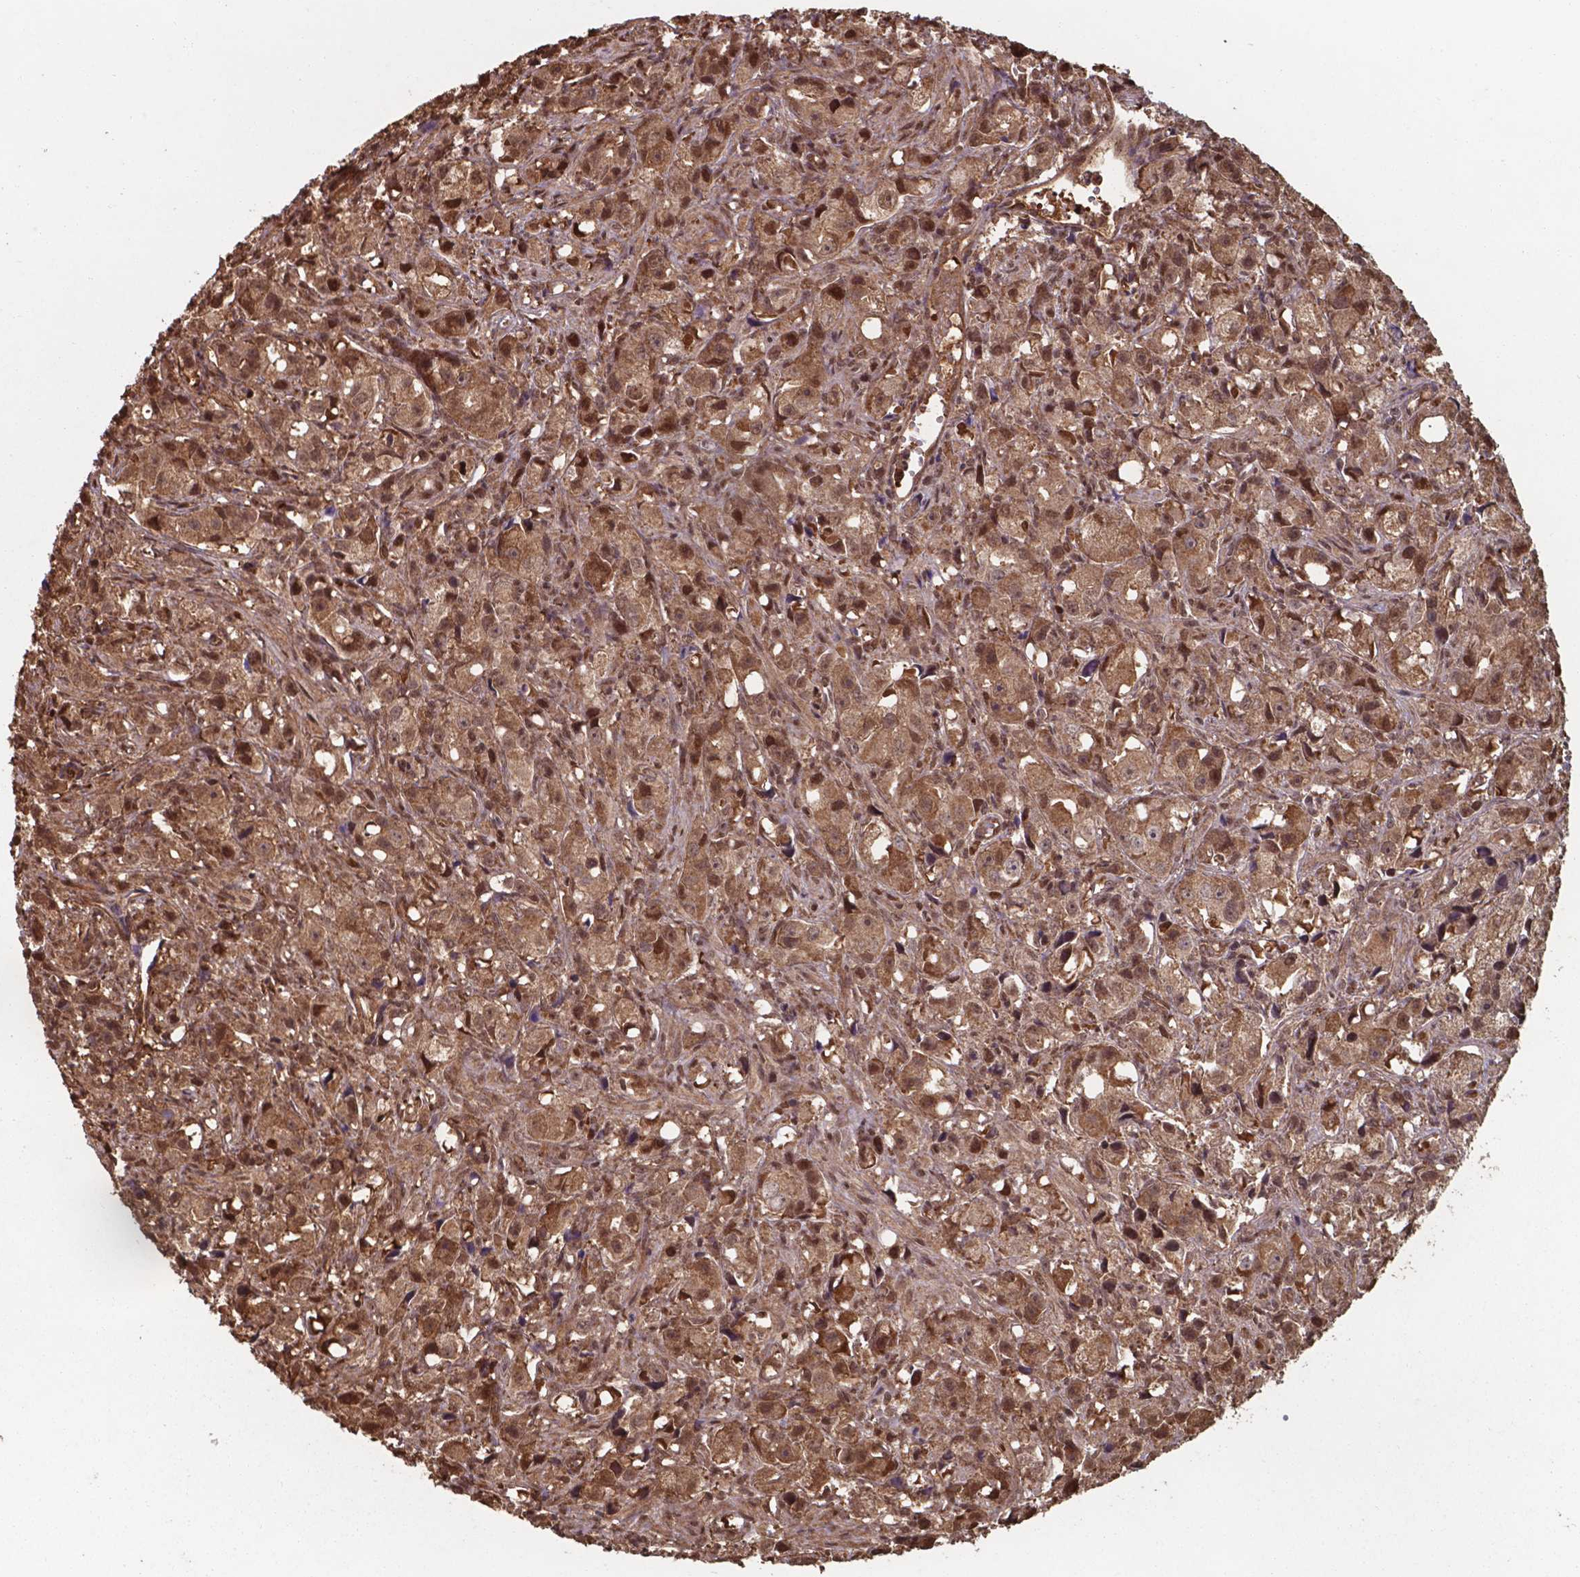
{"staining": {"intensity": "moderate", "quantity": ">75%", "location": "cytoplasmic/membranous,nuclear"}, "tissue": "prostate cancer", "cell_type": "Tumor cells", "image_type": "cancer", "snomed": [{"axis": "morphology", "description": "Adenocarcinoma, High grade"}, {"axis": "topography", "description": "Prostate"}], "caption": "Immunohistochemical staining of human adenocarcinoma (high-grade) (prostate) displays medium levels of moderate cytoplasmic/membranous and nuclear protein staining in about >75% of tumor cells.", "gene": "CHP2", "patient": {"sex": "male", "age": 75}}